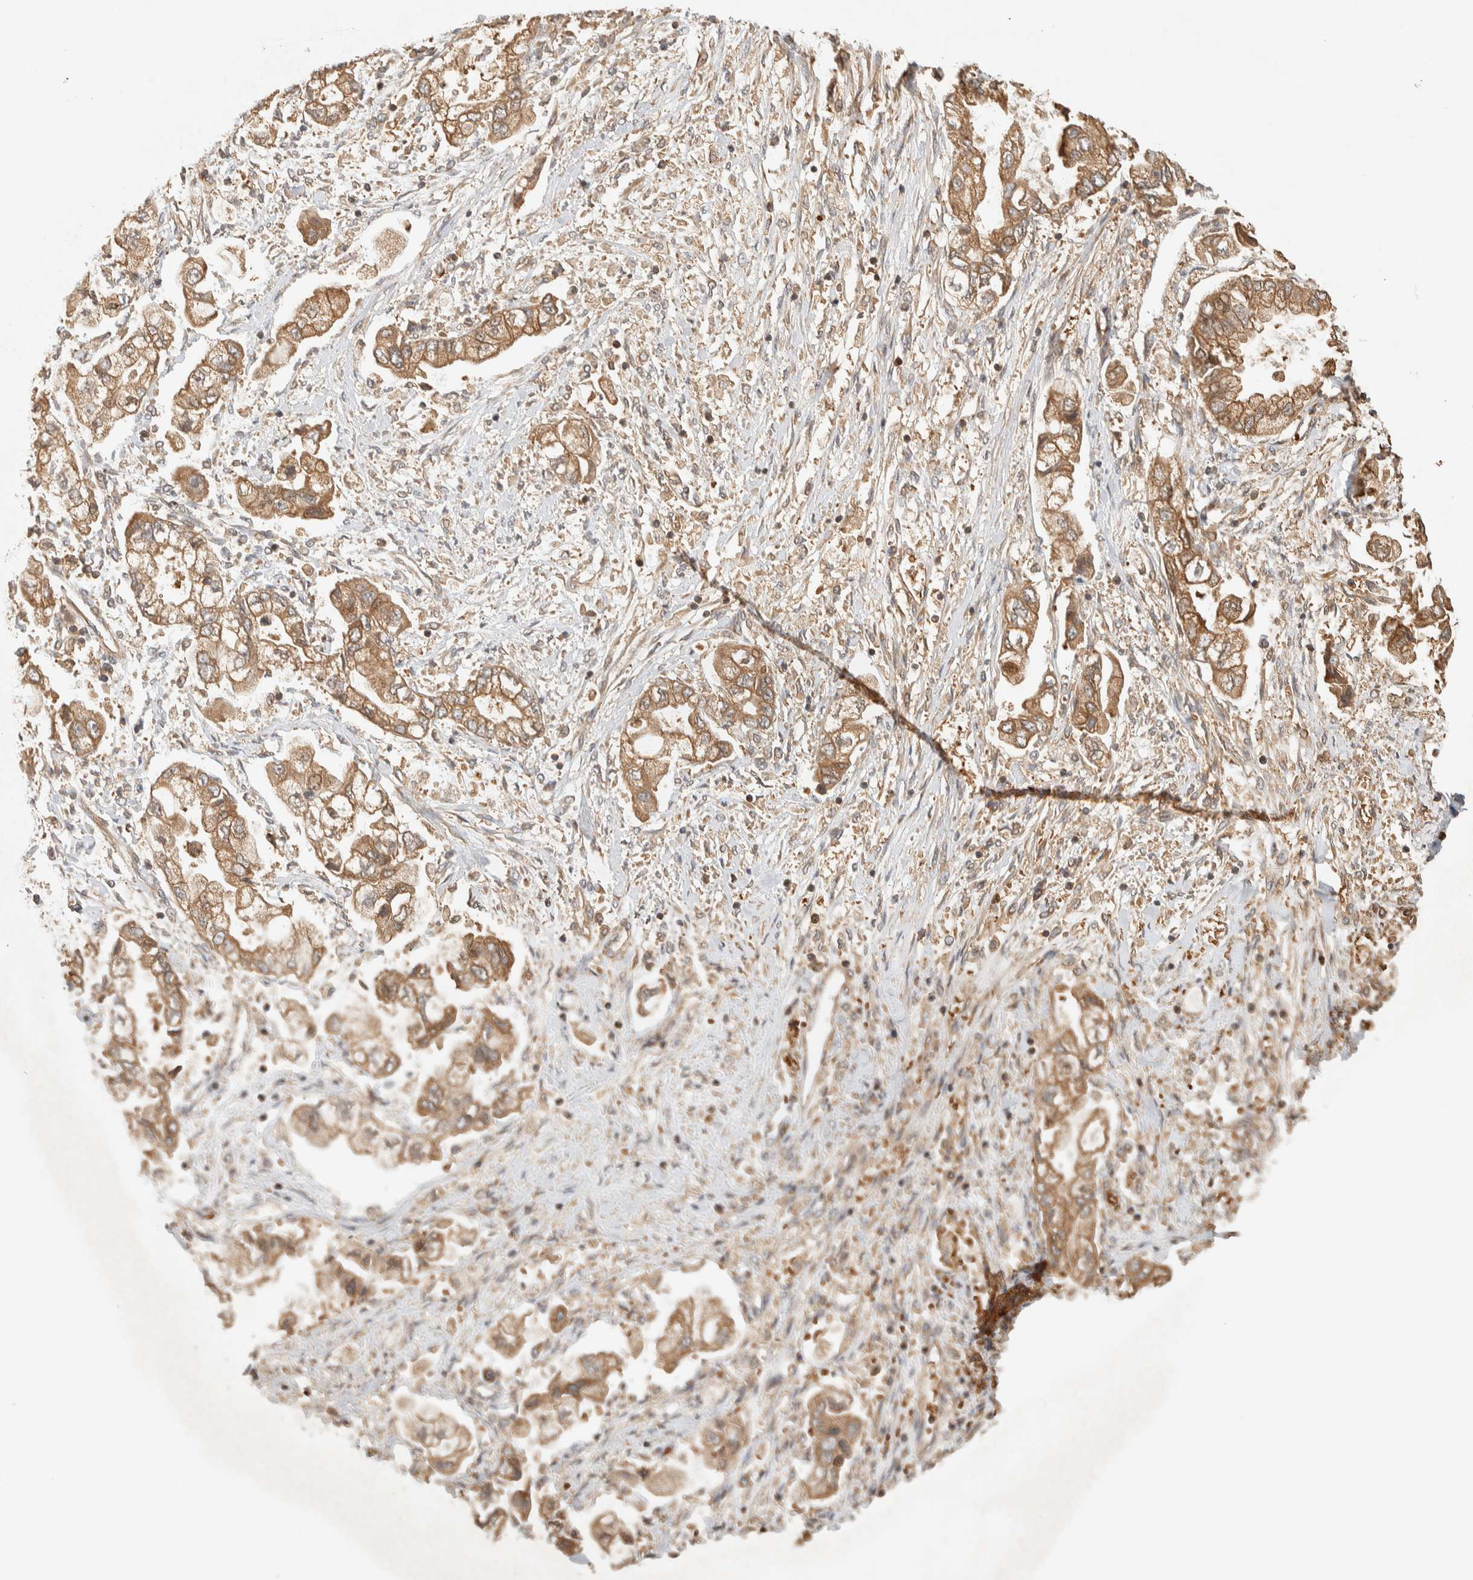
{"staining": {"intensity": "moderate", "quantity": ">75%", "location": "cytoplasmic/membranous"}, "tissue": "stomach cancer", "cell_type": "Tumor cells", "image_type": "cancer", "snomed": [{"axis": "morphology", "description": "Normal tissue, NOS"}, {"axis": "morphology", "description": "Adenocarcinoma, NOS"}, {"axis": "topography", "description": "Stomach"}], "caption": "Protein expression analysis of adenocarcinoma (stomach) demonstrates moderate cytoplasmic/membranous expression in approximately >75% of tumor cells. The staining is performed using DAB brown chromogen to label protein expression. The nuclei are counter-stained blue using hematoxylin.", "gene": "TTI2", "patient": {"sex": "male", "age": 62}}